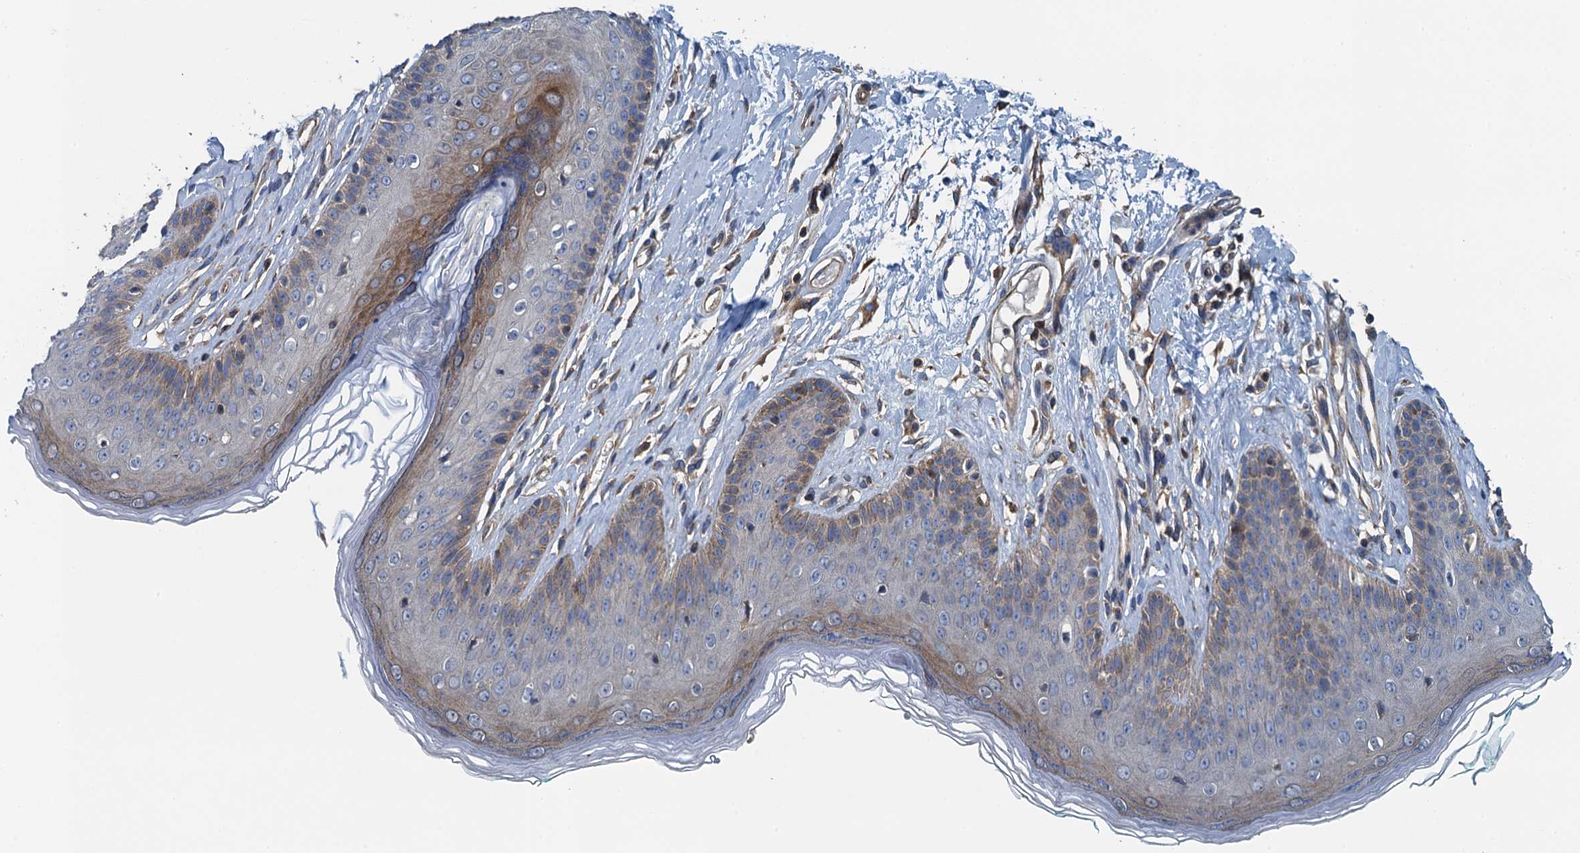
{"staining": {"intensity": "moderate", "quantity": "<25%", "location": "cytoplasmic/membranous"}, "tissue": "skin", "cell_type": "Epidermal cells", "image_type": "normal", "snomed": [{"axis": "morphology", "description": "Normal tissue, NOS"}, {"axis": "morphology", "description": "Squamous cell carcinoma, NOS"}, {"axis": "topography", "description": "Vulva"}], "caption": "This histopathology image reveals immunohistochemistry (IHC) staining of unremarkable human skin, with low moderate cytoplasmic/membranous expression in about <25% of epidermal cells.", "gene": "PPP1R14D", "patient": {"sex": "female", "age": 85}}